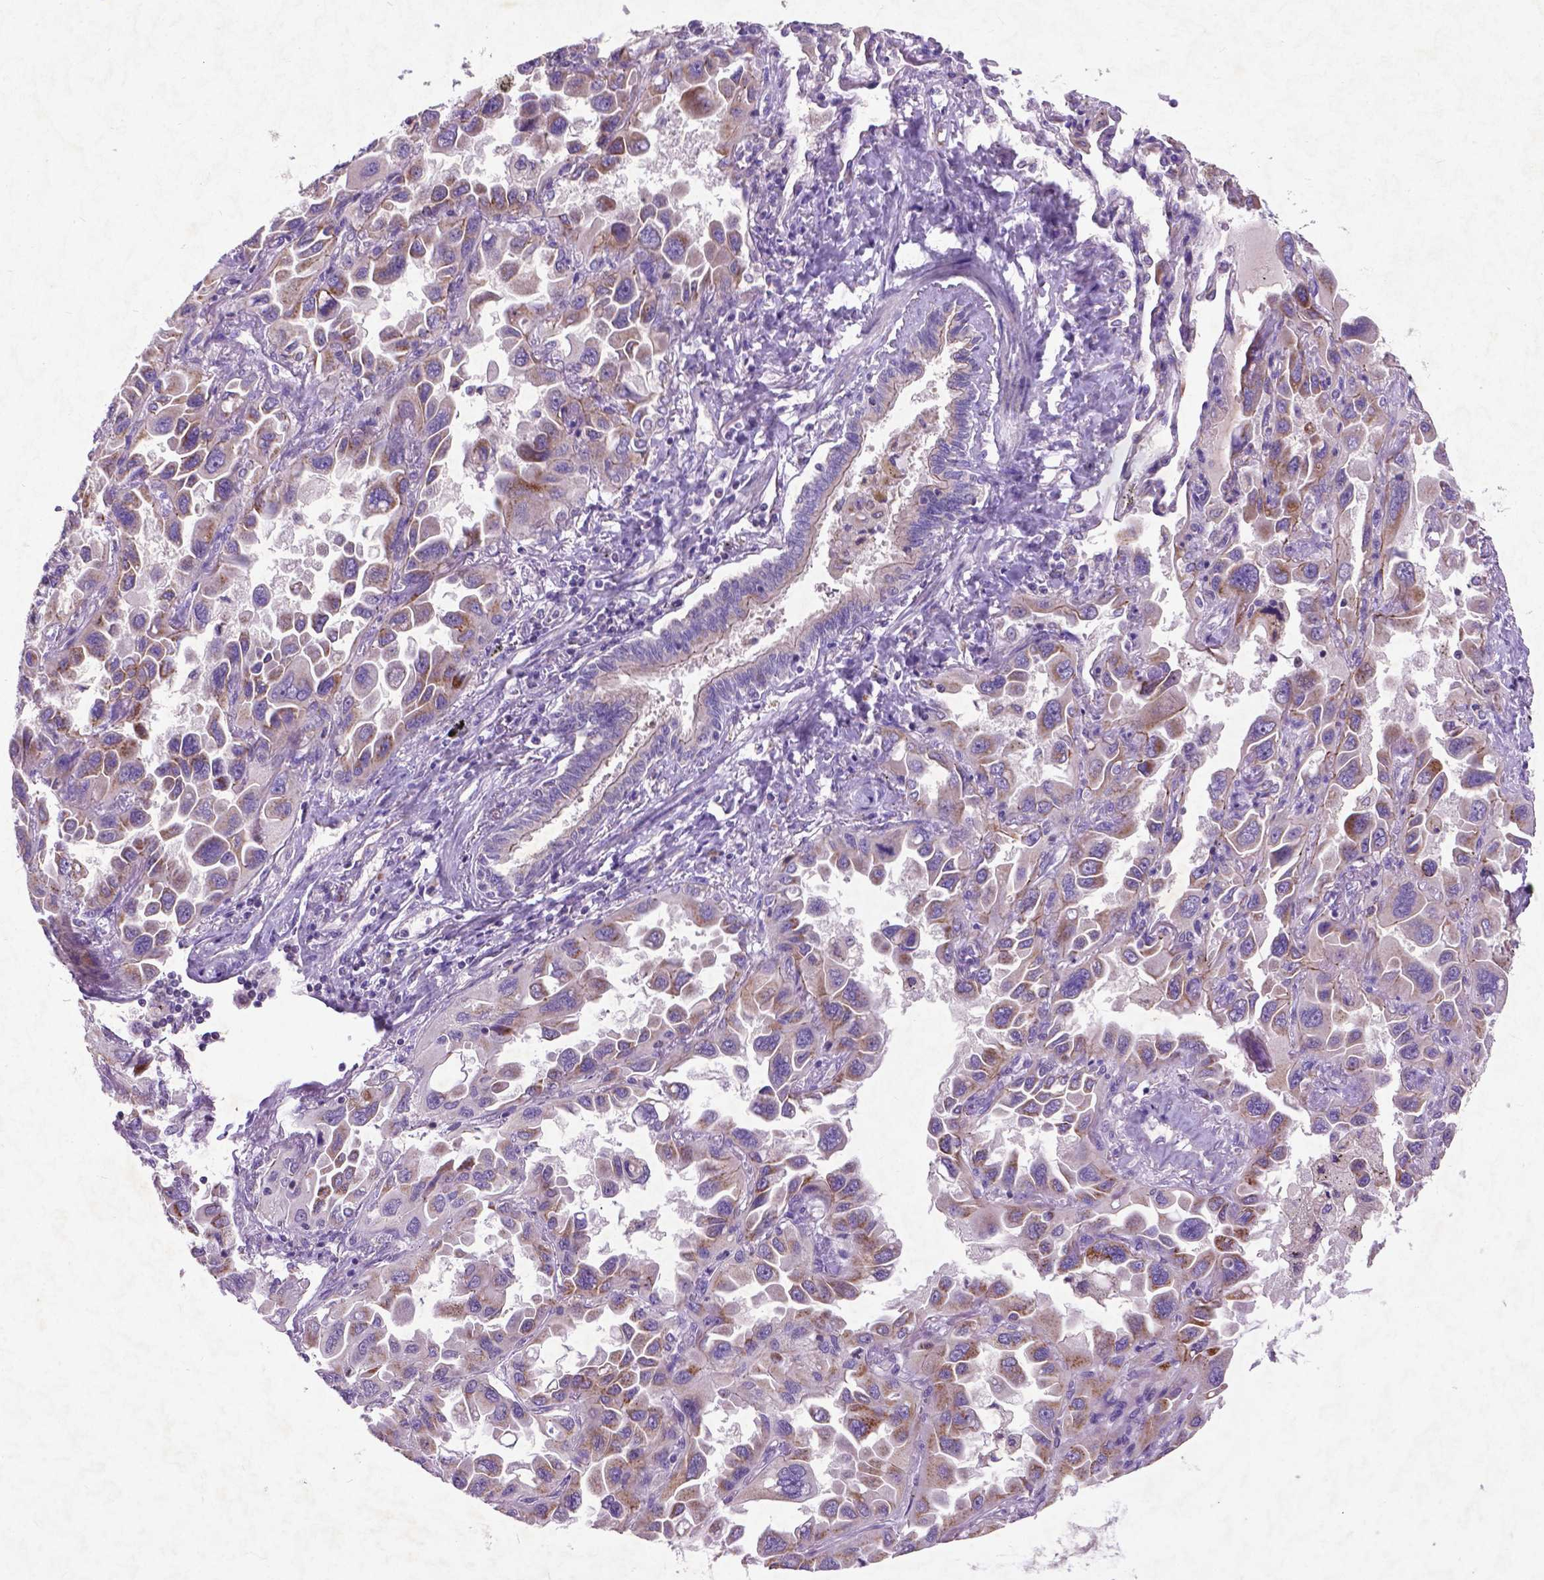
{"staining": {"intensity": "moderate", "quantity": "<25%", "location": "cytoplasmic/membranous"}, "tissue": "lung cancer", "cell_type": "Tumor cells", "image_type": "cancer", "snomed": [{"axis": "morphology", "description": "Adenocarcinoma, NOS"}, {"axis": "topography", "description": "Lung"}], "caption": "Immunohistochemistry (IHC) photomicrograph of neoplastic tissue: human adenocarcinoma (lung) stained using immunohistochemistry displays low levels of moderate protein expression localized specifically in the cytoplasmic/membranous of tumor cells, appearing as a cytoplasmic/membranous brown color.", "gene": "ATG4D", "patient": {"sex": "male", "age": 64}}